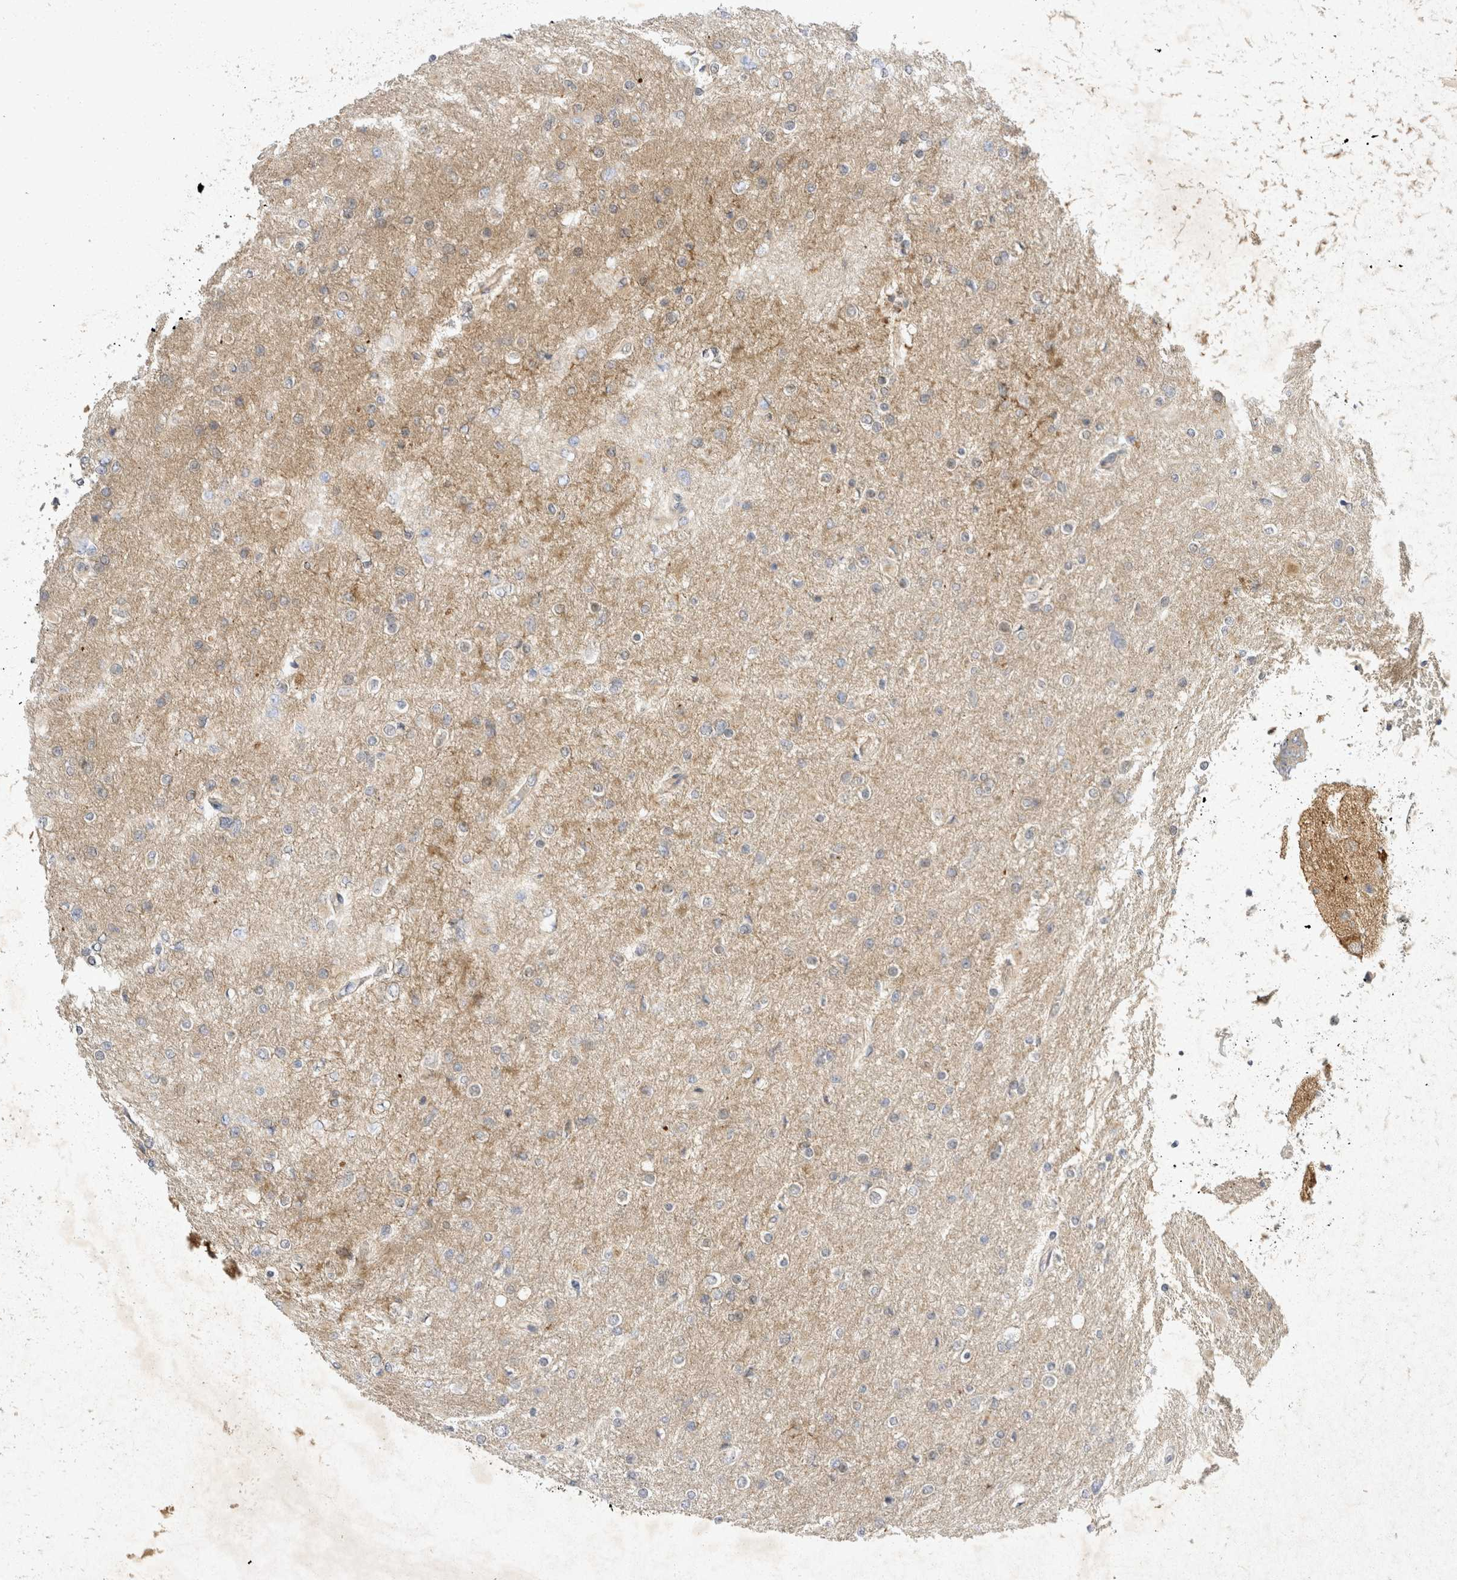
{"staining": {"intensity": "negative", "quantity": "none", "location": "none"}, "tissue": "glioma", "cell_type": "Tumor cells", "image_type": "cancer", "snomed": [{"axis": "morphology", "description": "Glioma, malignant, High grade"}, {"axis": "topography", "description": "Cerebral cortex"}], "caption": "The photomicrograph reveals no significant staining in tumor cells of glioma.", "gene": "TOM1L2", "patient": {"sex": "female", "age": 36}}